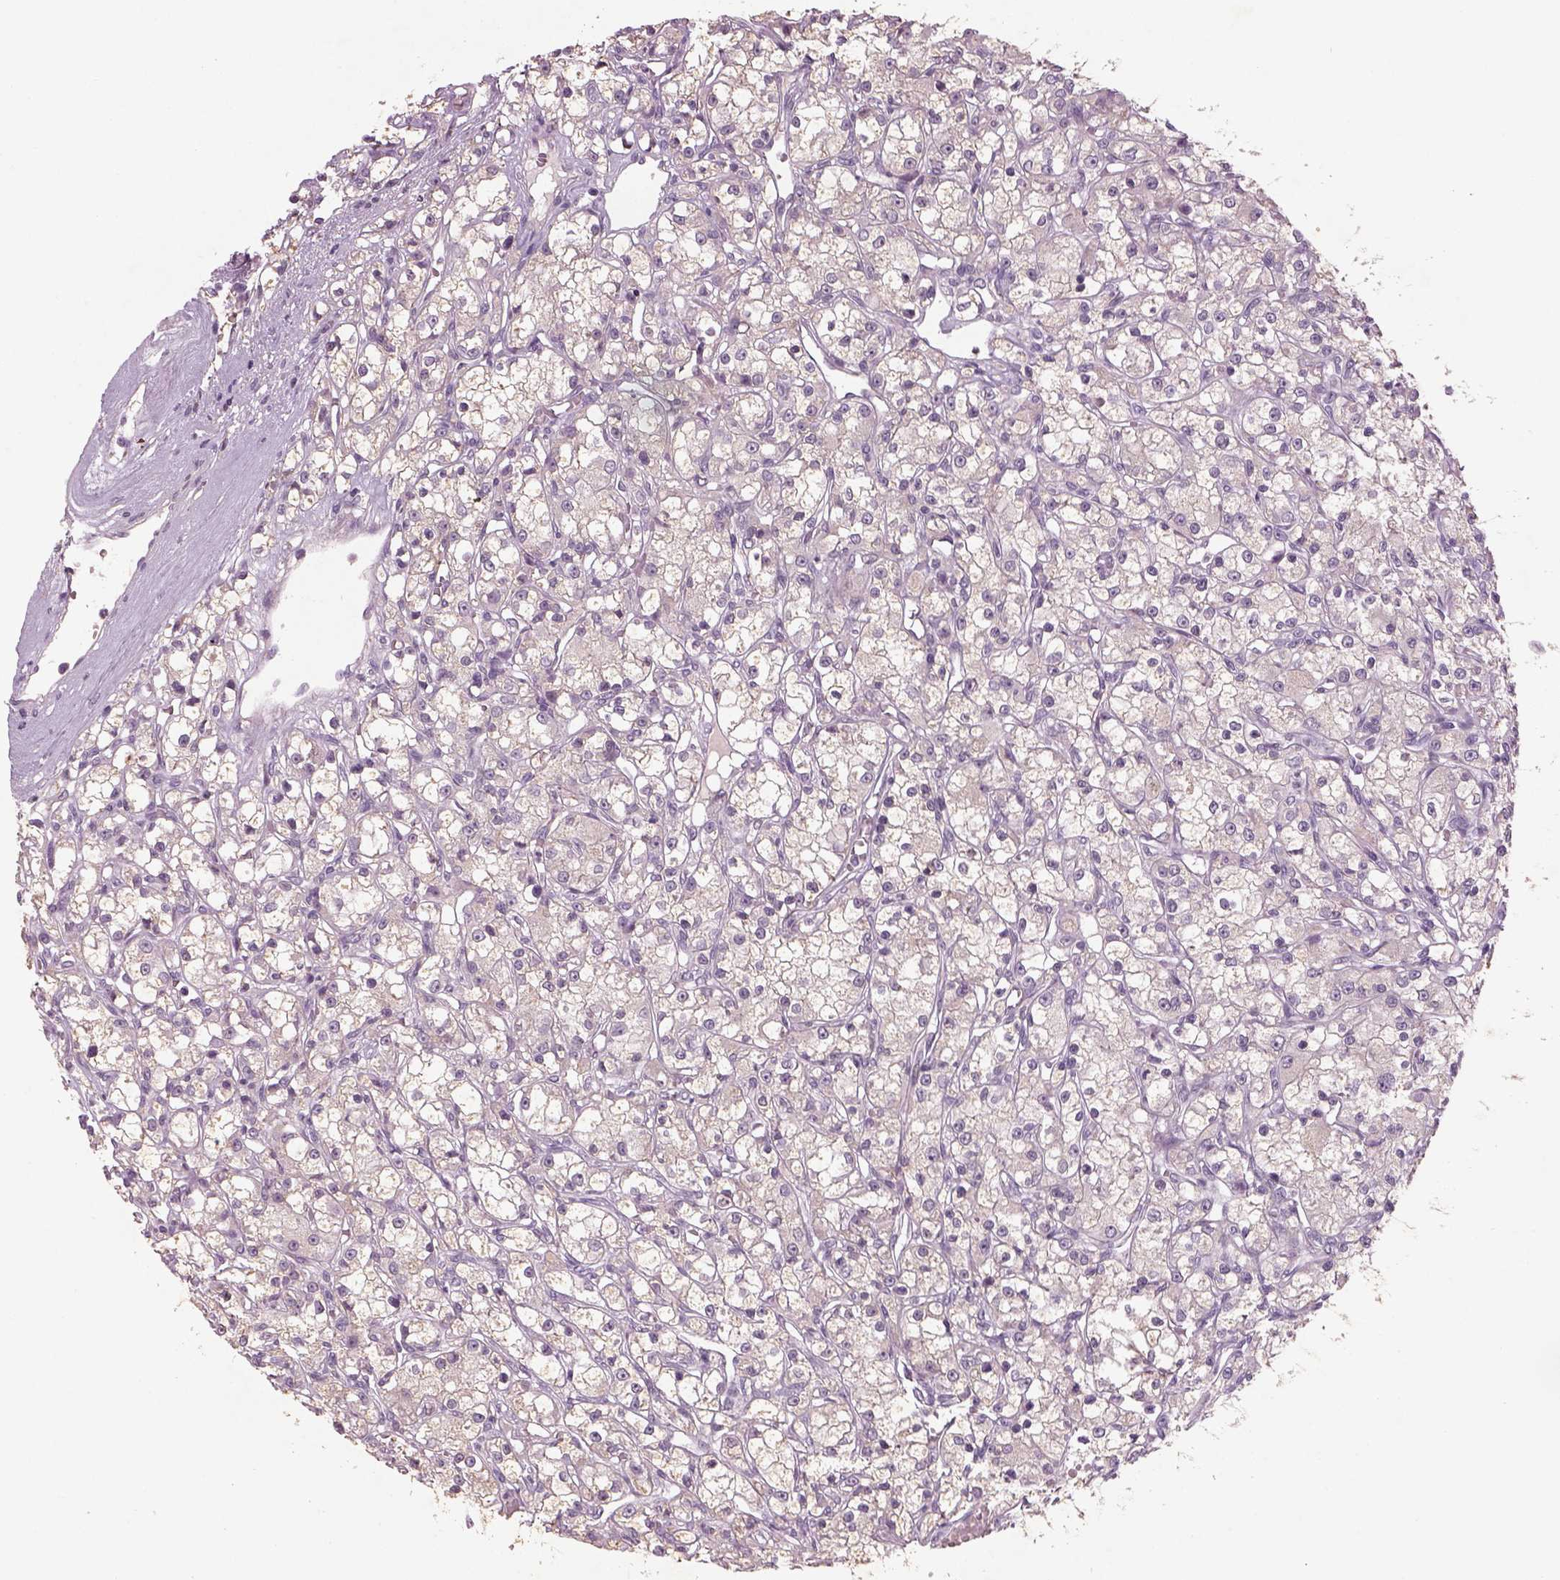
{"staining": {"intensity": "negative", "quantity": "none", "location": "none"}, "tissue": "renal cancer", "cell_type": "Tumor cells", "image_type": "cancer", "snomed": [{"axis": "morphology", "description": "Adenocarcinoma, NOS"}, {"axis": "topography", "description": "Kidney"}], "caption": "The photomicrograph exhibits no staining of tumor cells in adenocarcinoma (renal). (IHC, brightfield microscopy, high magnification).", "gene": "GDNF", "patient": {"sex": "female", "age": 59}}